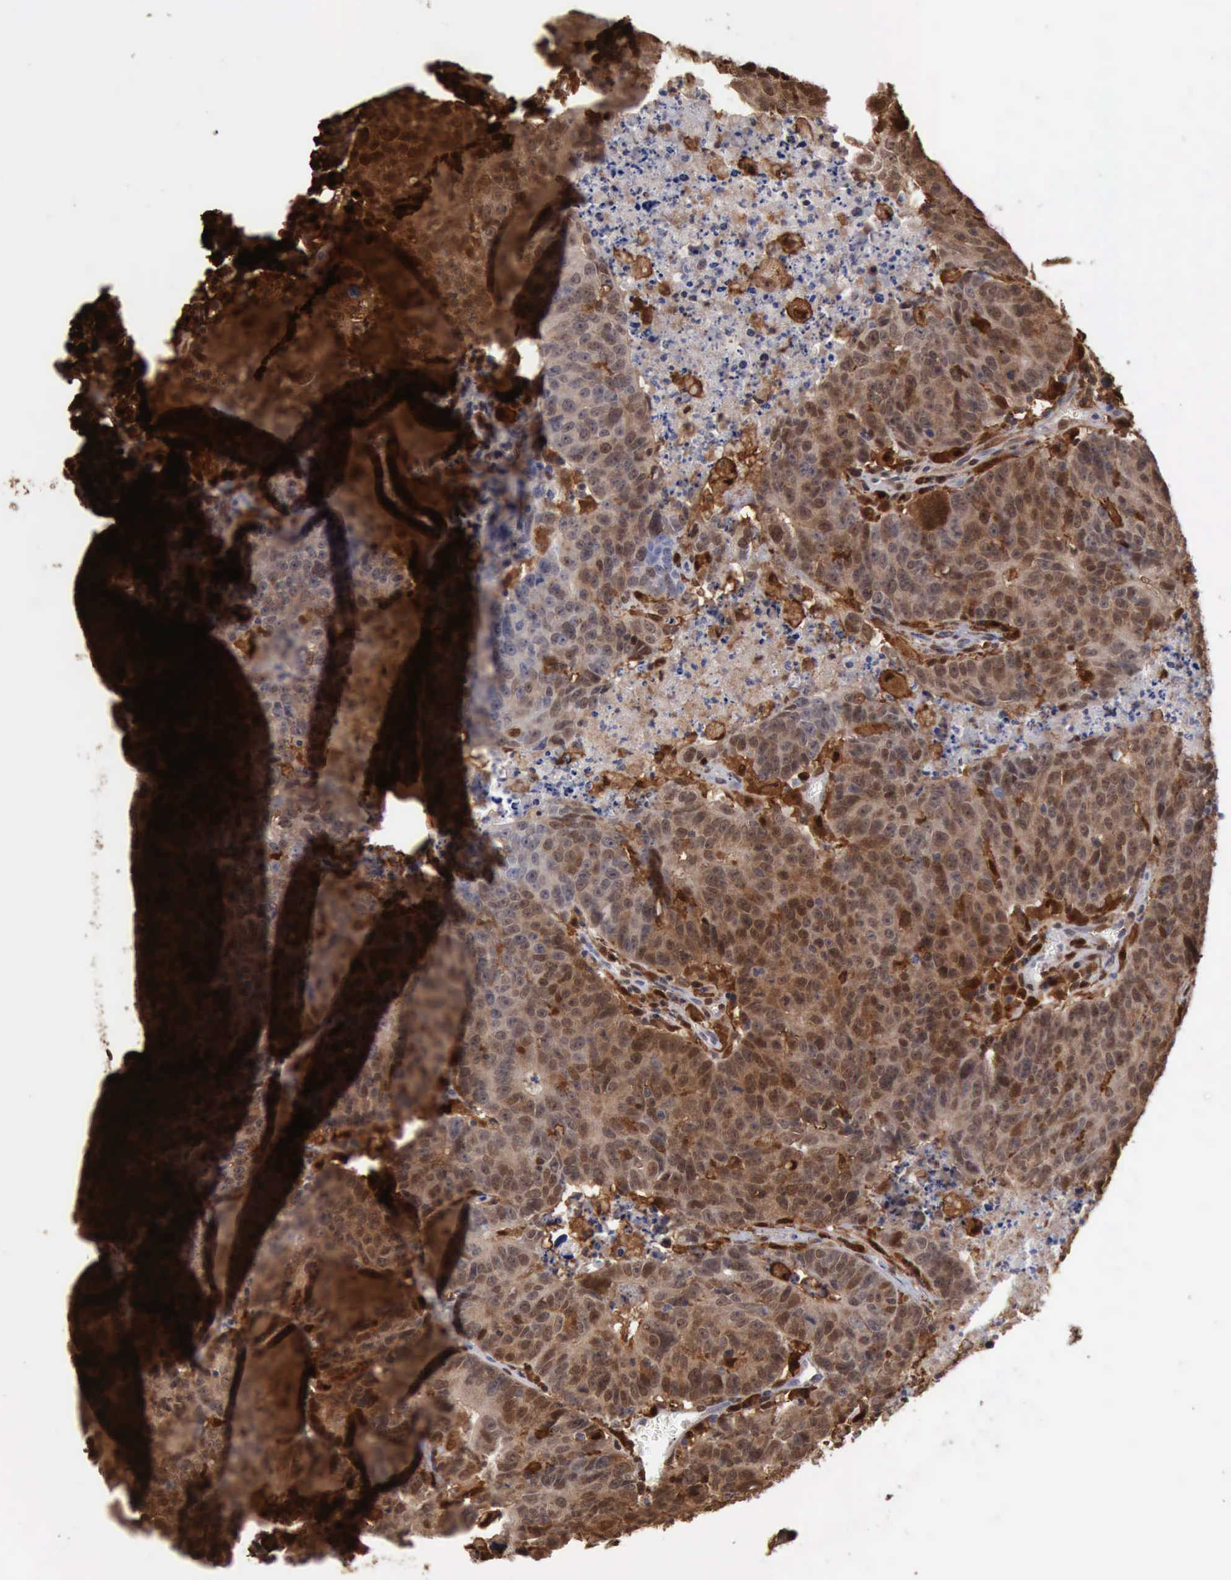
{"staining": {"intensity": "moderate", "quantity": ">75%", "location": "cytoplasmic/membranous,nuclear"}, "tissue": "colorectal cancer", "cell_type": "Tumor cells", "image_type": "cancer", "snomed": [{"axis": "morphology", "description": "Adenocarcinoma, NOS"}, {"axis": "topography", "description": "Colon"}], "caption": "The image shows staining of colorectal adenocarcinoma, revealing moderate cytoplasmic/membranous and nuclear protein positivity (brown color) within tumor cells.", "gene": "STAT1", "patient": {"sex": "female", "age": 53}}